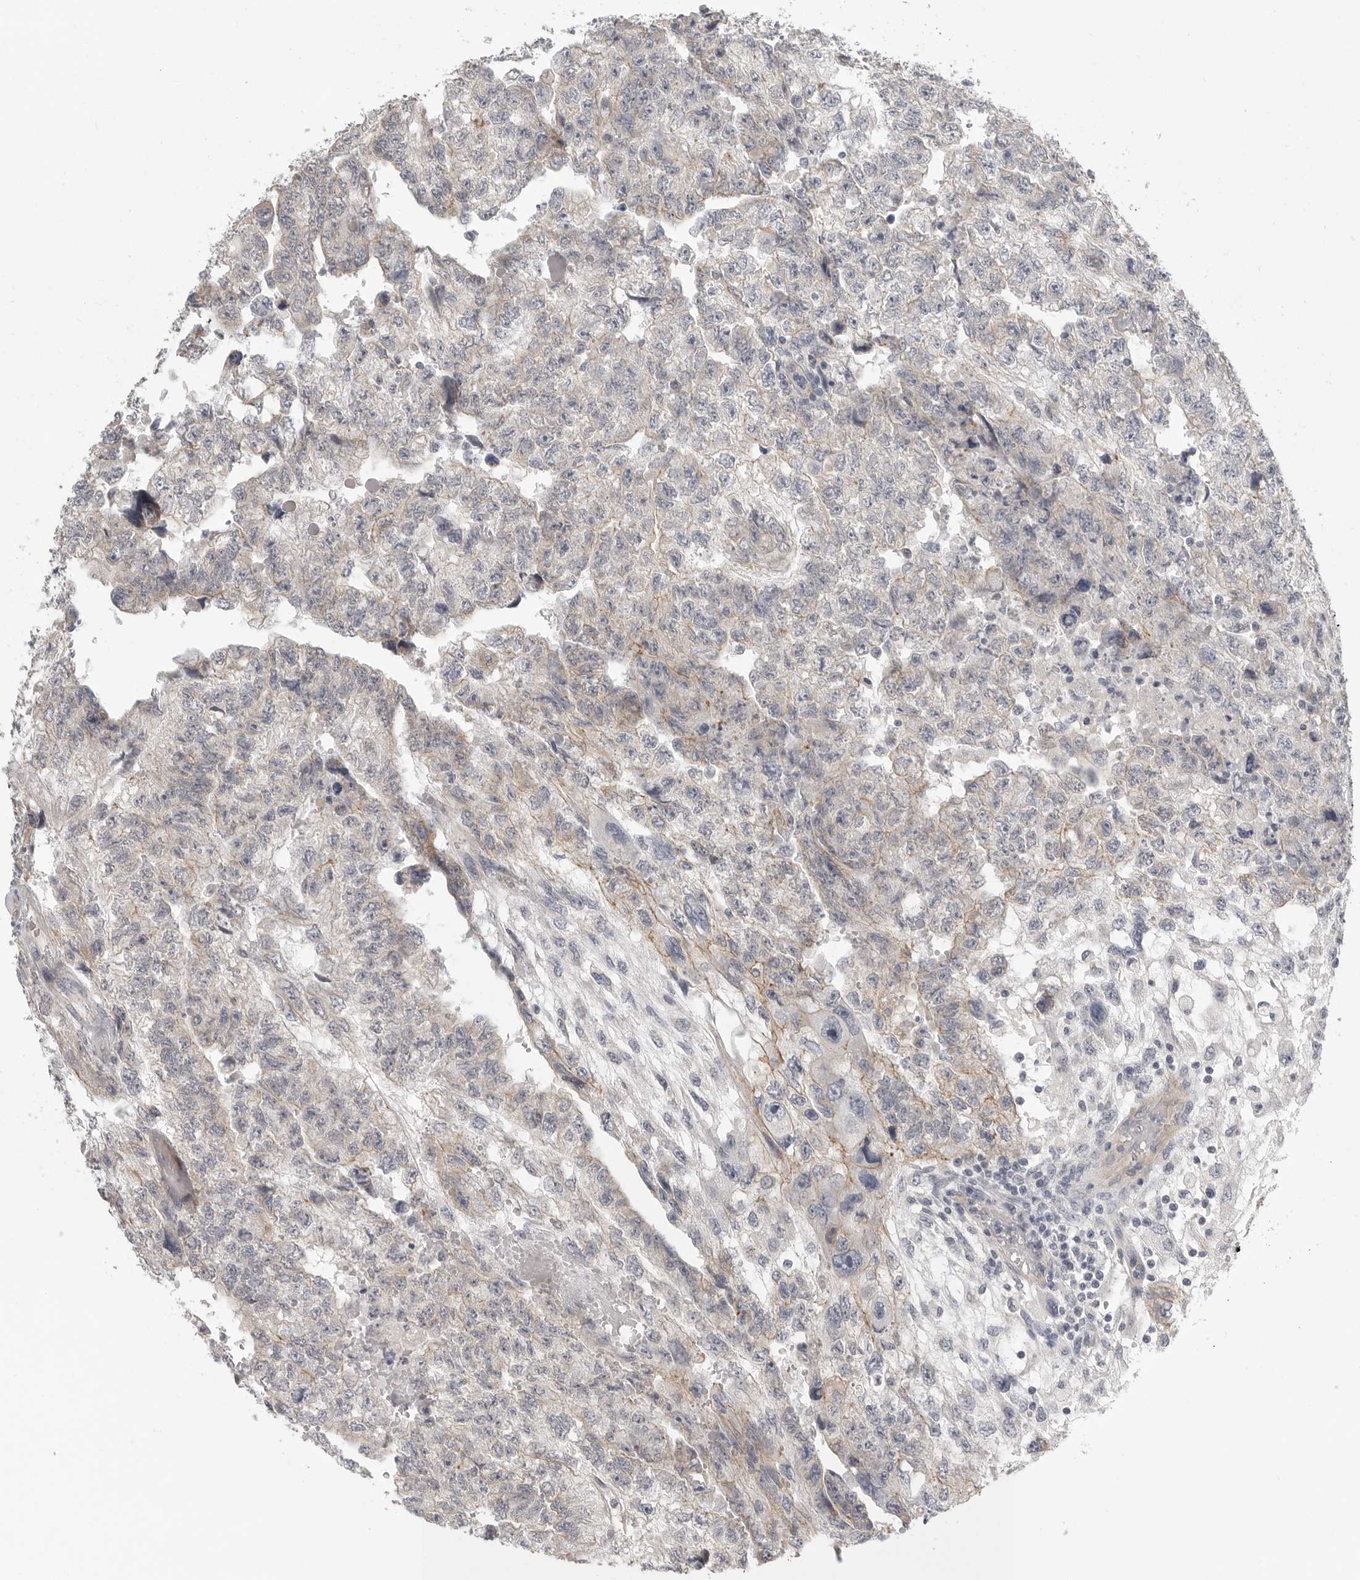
{"staining": {"intensity": "negative", "quantity": "none", "location": "none"}, "tissue": "testis cancer", "cell_type": "Tumor cells", "image_type": "cancer", "snomed": [{"axis": "morphology", "description": "Carcinoma, Embryonal, NOS"}, {"axis": "topography", "description": "Testis"}], "caption": "Histopathology image shows no protein positivity in tumor cells of testis cancer tissue.", "gene": "STAB2", "patient": {"sex": "male", "age": 36}}